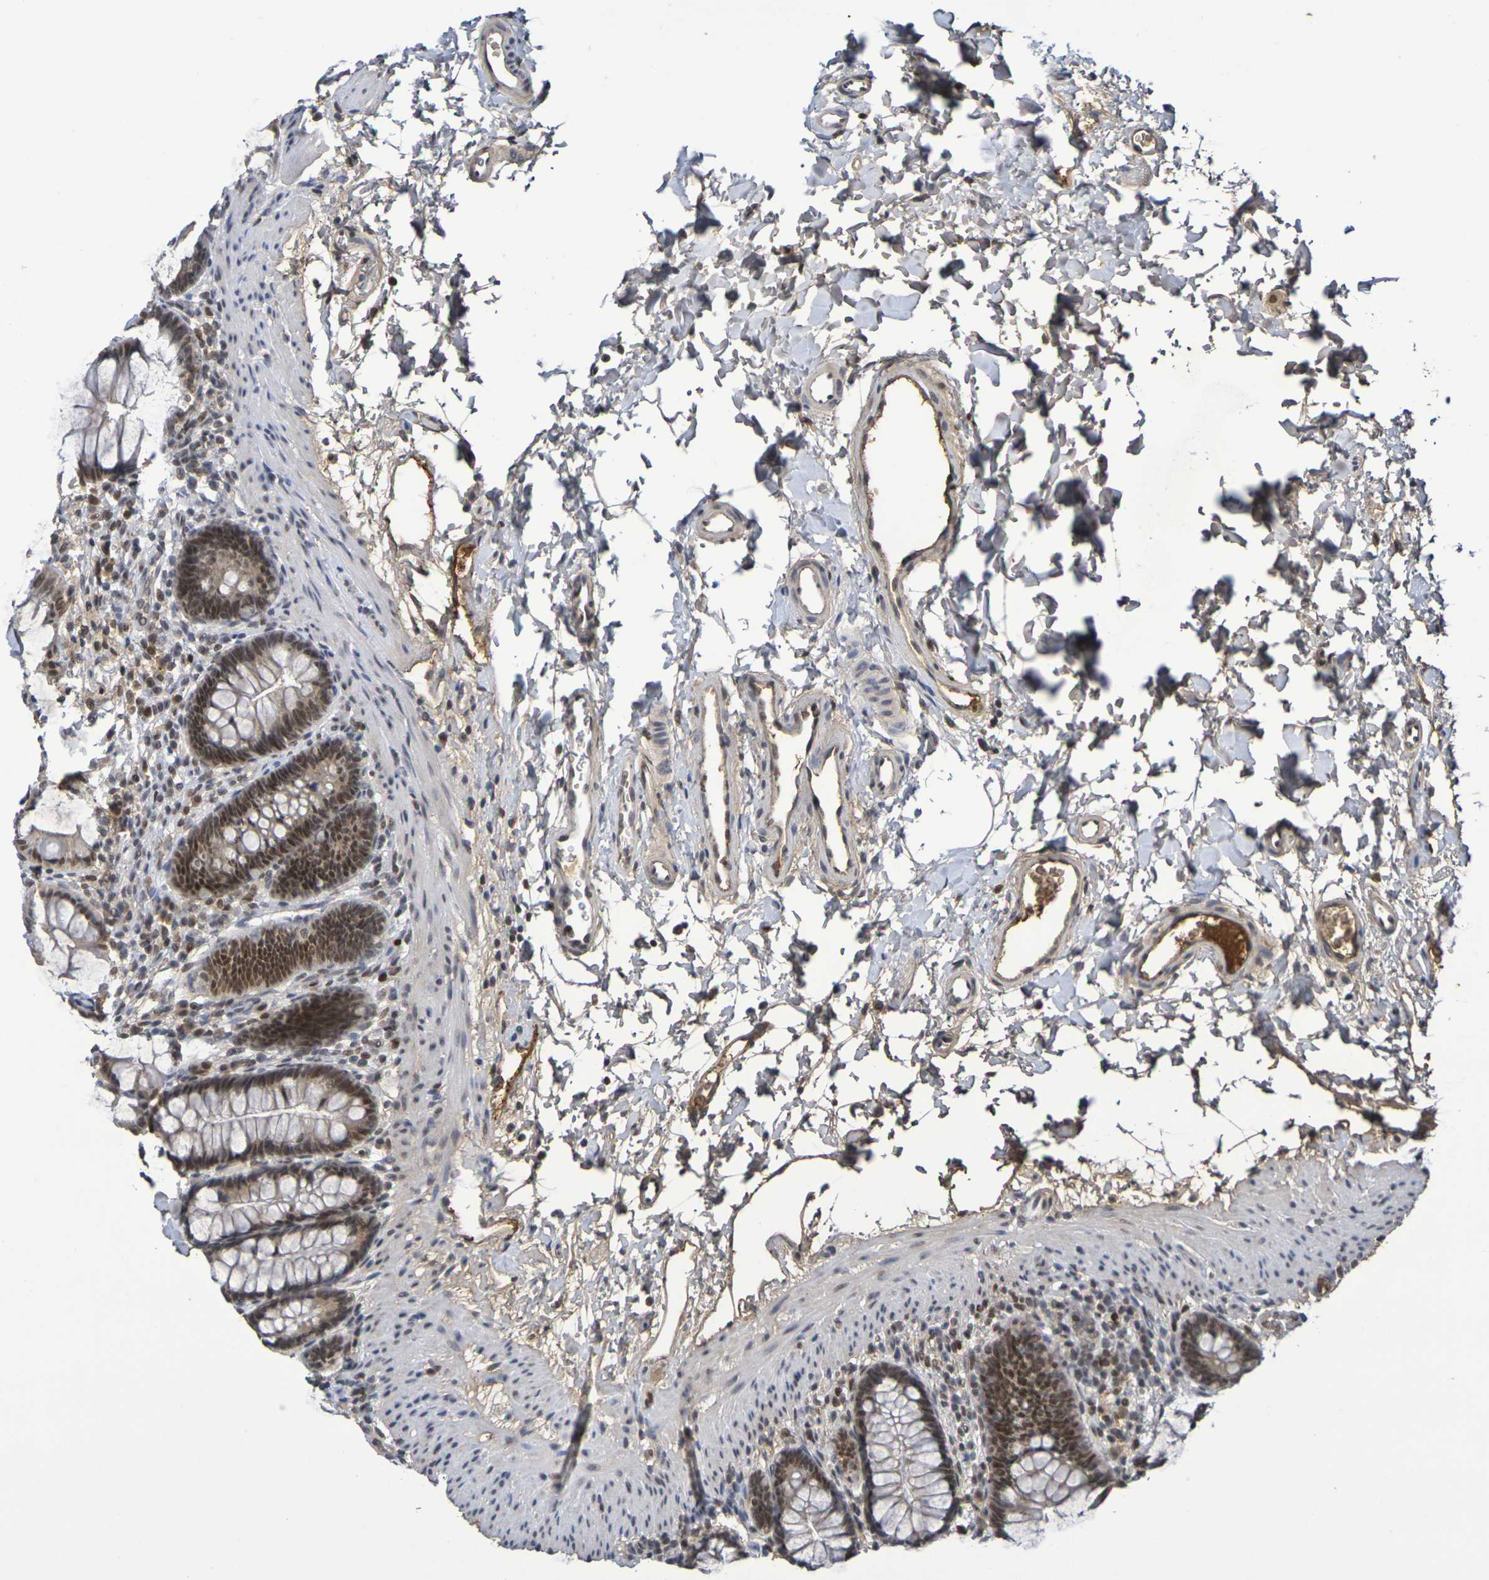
{"staining": {"intensity": "moderate", "quantity": ">75%", "location": "cytoplasmic/membranous,nuclear"}, "tissue": "rectum", "cell_type": "Glandular cells", "image_type": "normal", "snomed": [{"axis": "morphology", "description": "Normal tissue, NOS"}, {"axis": "topography", "description": "Rectum"}], "caption": "This histopathology image reveals immunohistochemistry (IHC) staining of unremarkable human rectum, with medium moderate cytoplasmic/membranous,nuclear staining in approximately >75% of glandular cells.", "gene": "TERF2", "patient": {"sex": "female", "age": 24}}